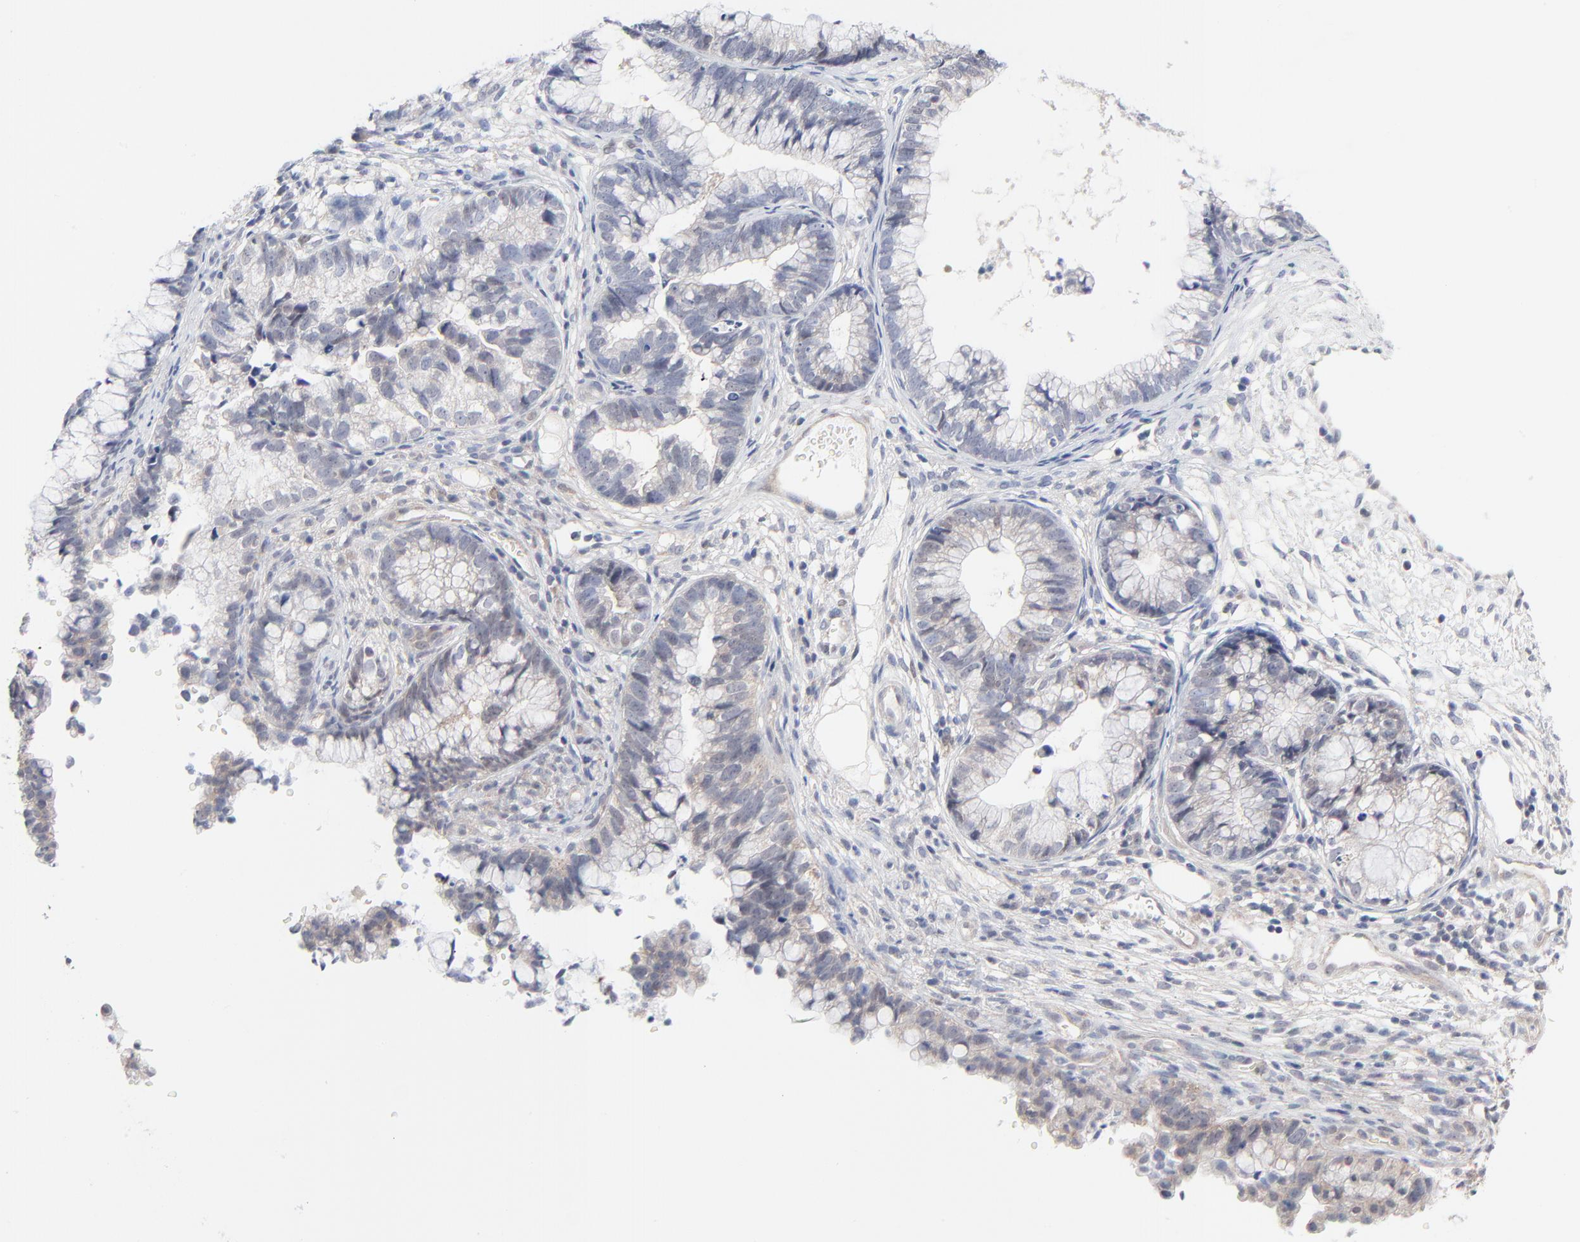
{"staining": {"intensity": "weak", "quantity": "<25%", "location": "cytoplasmic/membranous"}, "tissue": "cervical cancer", "cell_type": "Tumor cells", "image_type": "cancer", "snomed": [{"axis": "morphology", "description": "Adenocarcinoma, NOS"}, {"axis": "topography", "description": "Cervix"}], "caption": "Immunohistochemistry of cervical cancer (adenocarcinoma) exhibits no positivity in tumor cells.", "gene": "RPS6KB1", "patient": {"sex": "female", "age": 44}}